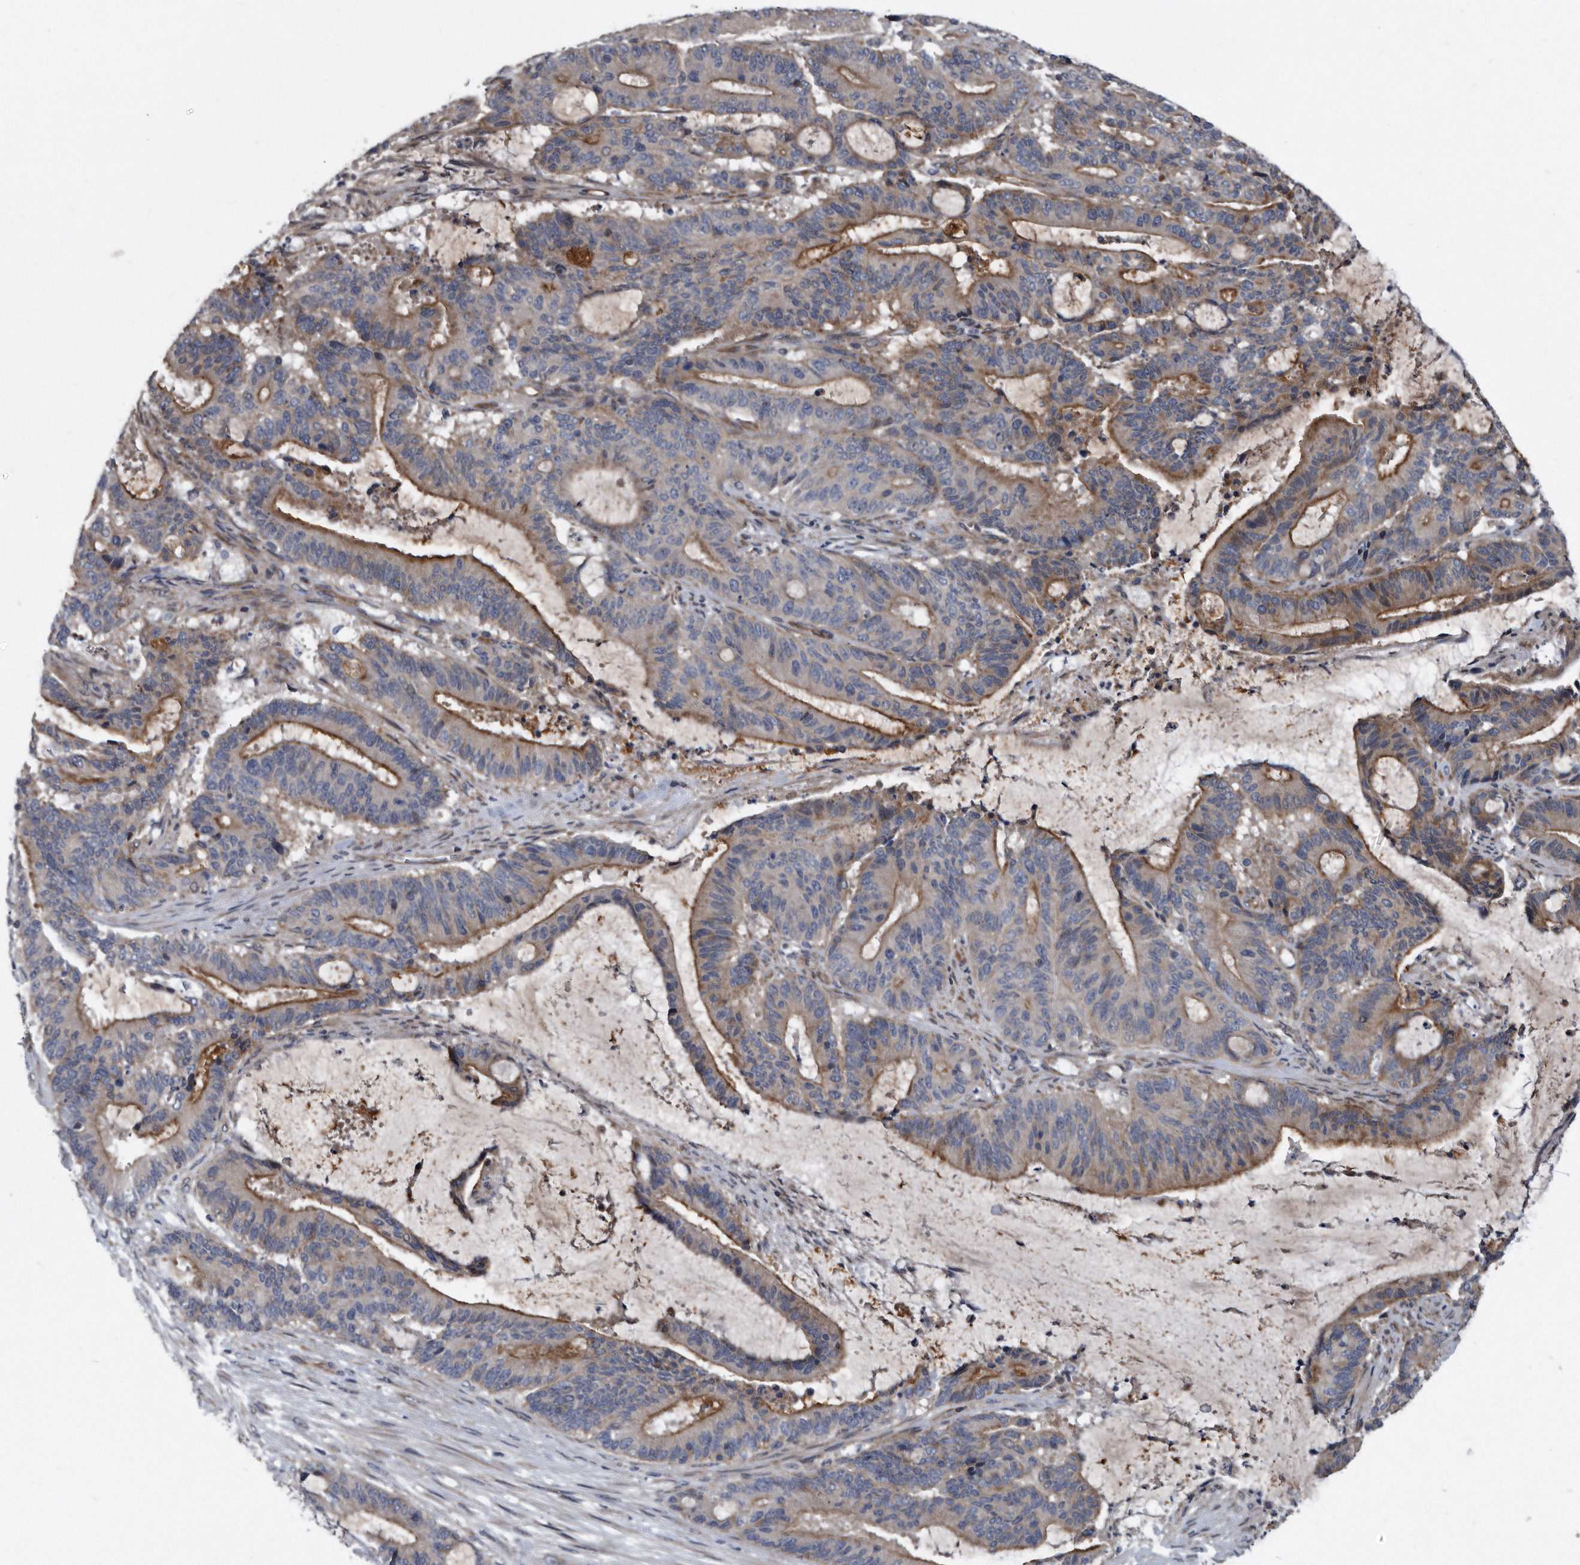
{"staining": {"intensity": "strong", "quantity": "25%-75%", "location": "cytoplasmic/membranous"}, "tissue": "liver cancer", "cell_type": "Tumor cells", "image_type": "cancer", "snomed": [{"axis": "morphology", "description": "Normal tissue, NOS"}, {"axis": "morphology", "description": "Cholangiocarcinoma"}, {"axis": "topography", "description": "Liver"}, {"axis": "topography", "description": "Peripheral nerve tissue"}], "caption": "Cholangiocarcinoma (liver) stained with DAB IHC reveals high levels of strong cytoplasmic/membranous staining in about 25%-75% of tumor cells.", "gene": "ARMCX1", "patient": {"sex": "female", "age": 73}}